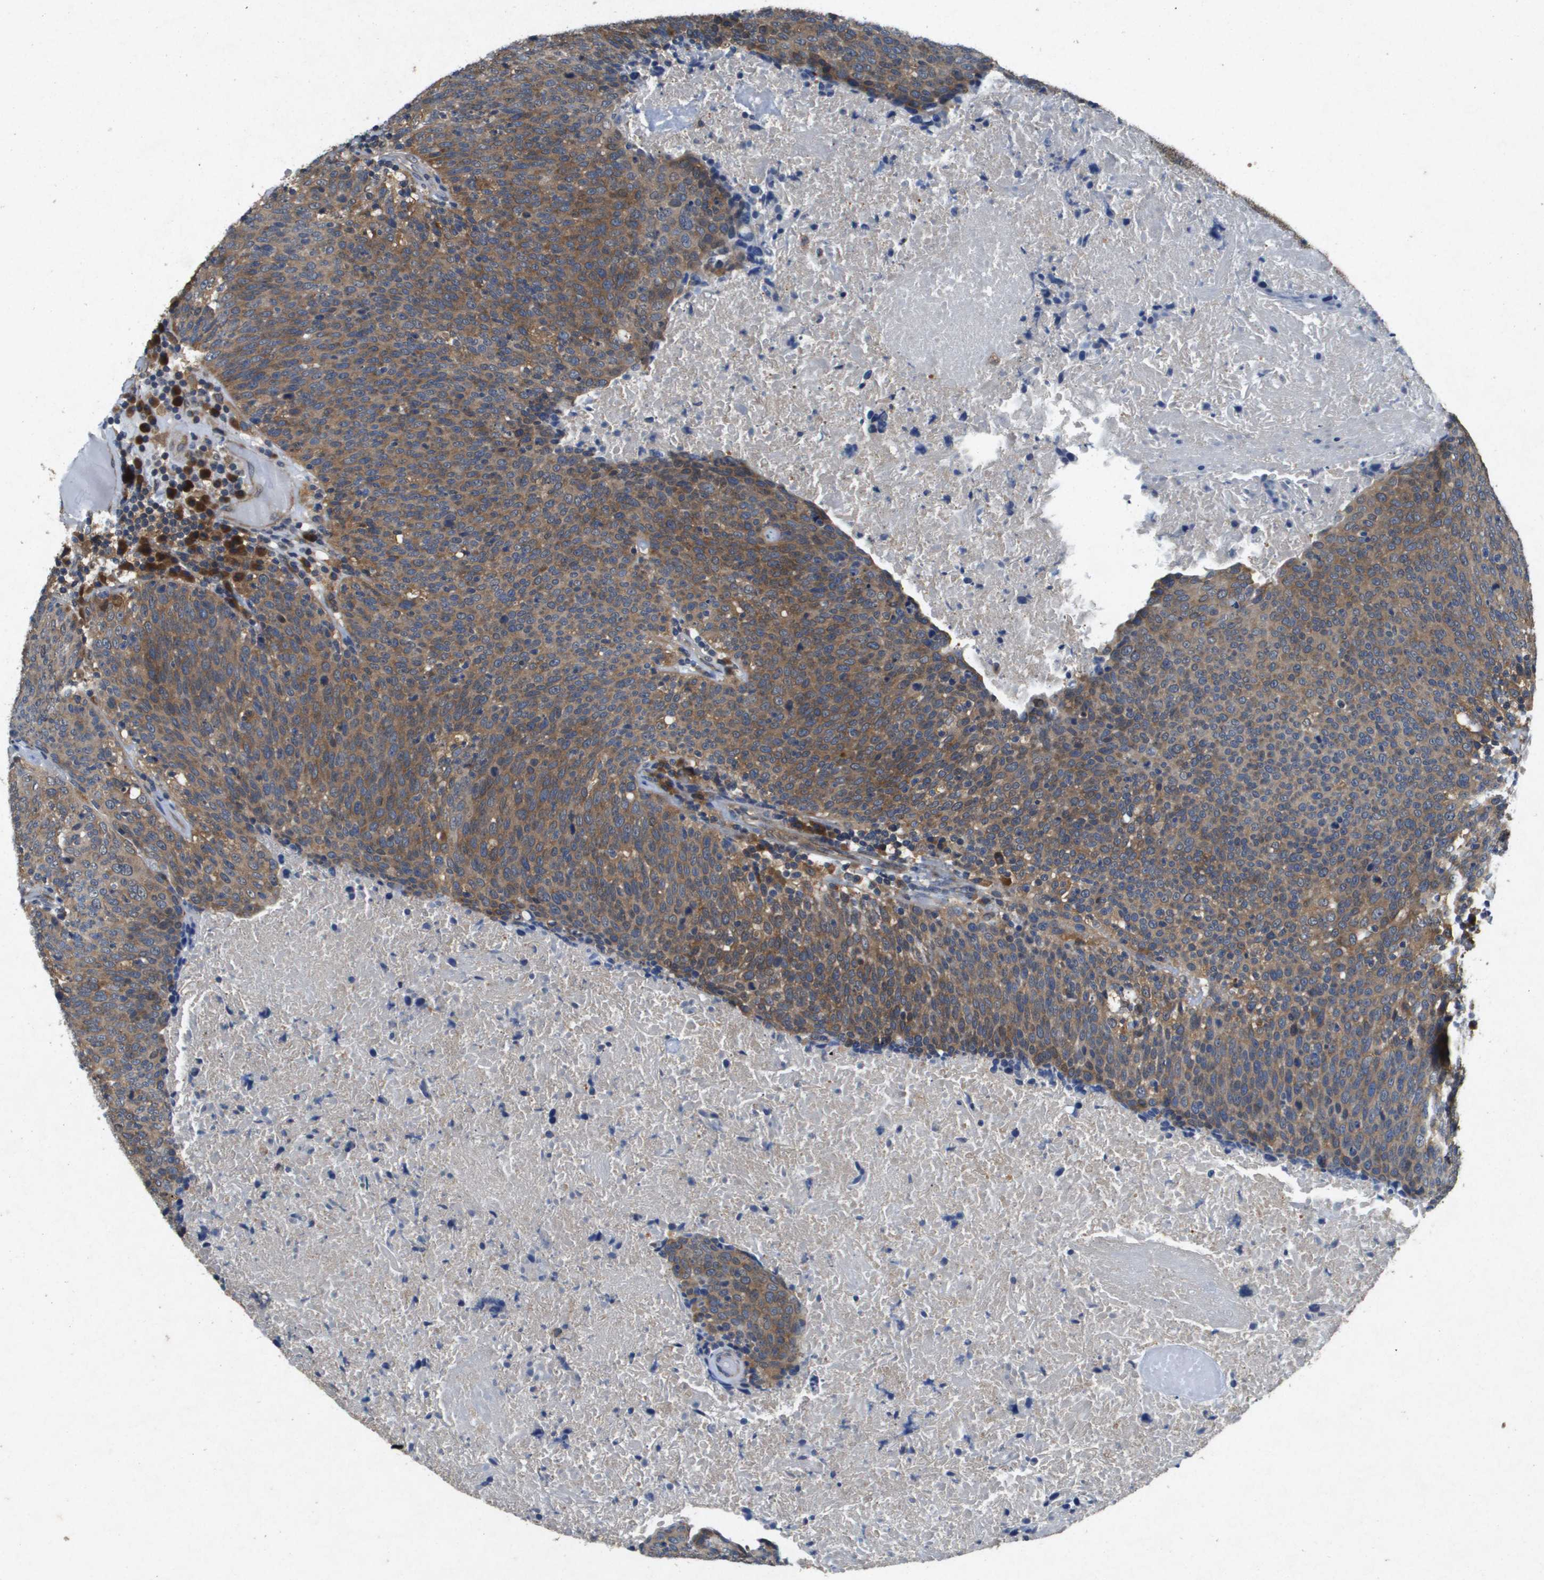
{"staining": {"intensity": "strong", "quantity": ">75%", "location": "cytoplasmic/membranous"}, "tissue": "head and neck cancer", "cell_type": "Tumor cells", "image_type": "cancer", "snomed": [{"axis": "morphology", "description": "Squamous cell carcinoma, NOS"}, {"axis": "morphology", "description": "Squamous cell carcinoma, metastatic, NOS"}, {"axis": "topography", "description": "Lymph node"}, {"axis": "topography", "description": "Head-Neck"}], "caption": "The image exhibits staining of head and neck cancer, revealing strong cytoplasmic/membranous protein positivity (brown color) within tumor cells. The protein of interest is shown in brown color, while the nuclei are stained blue.", "gene": "PTPRT", "patient": {"sex": "male", "age": 62}}